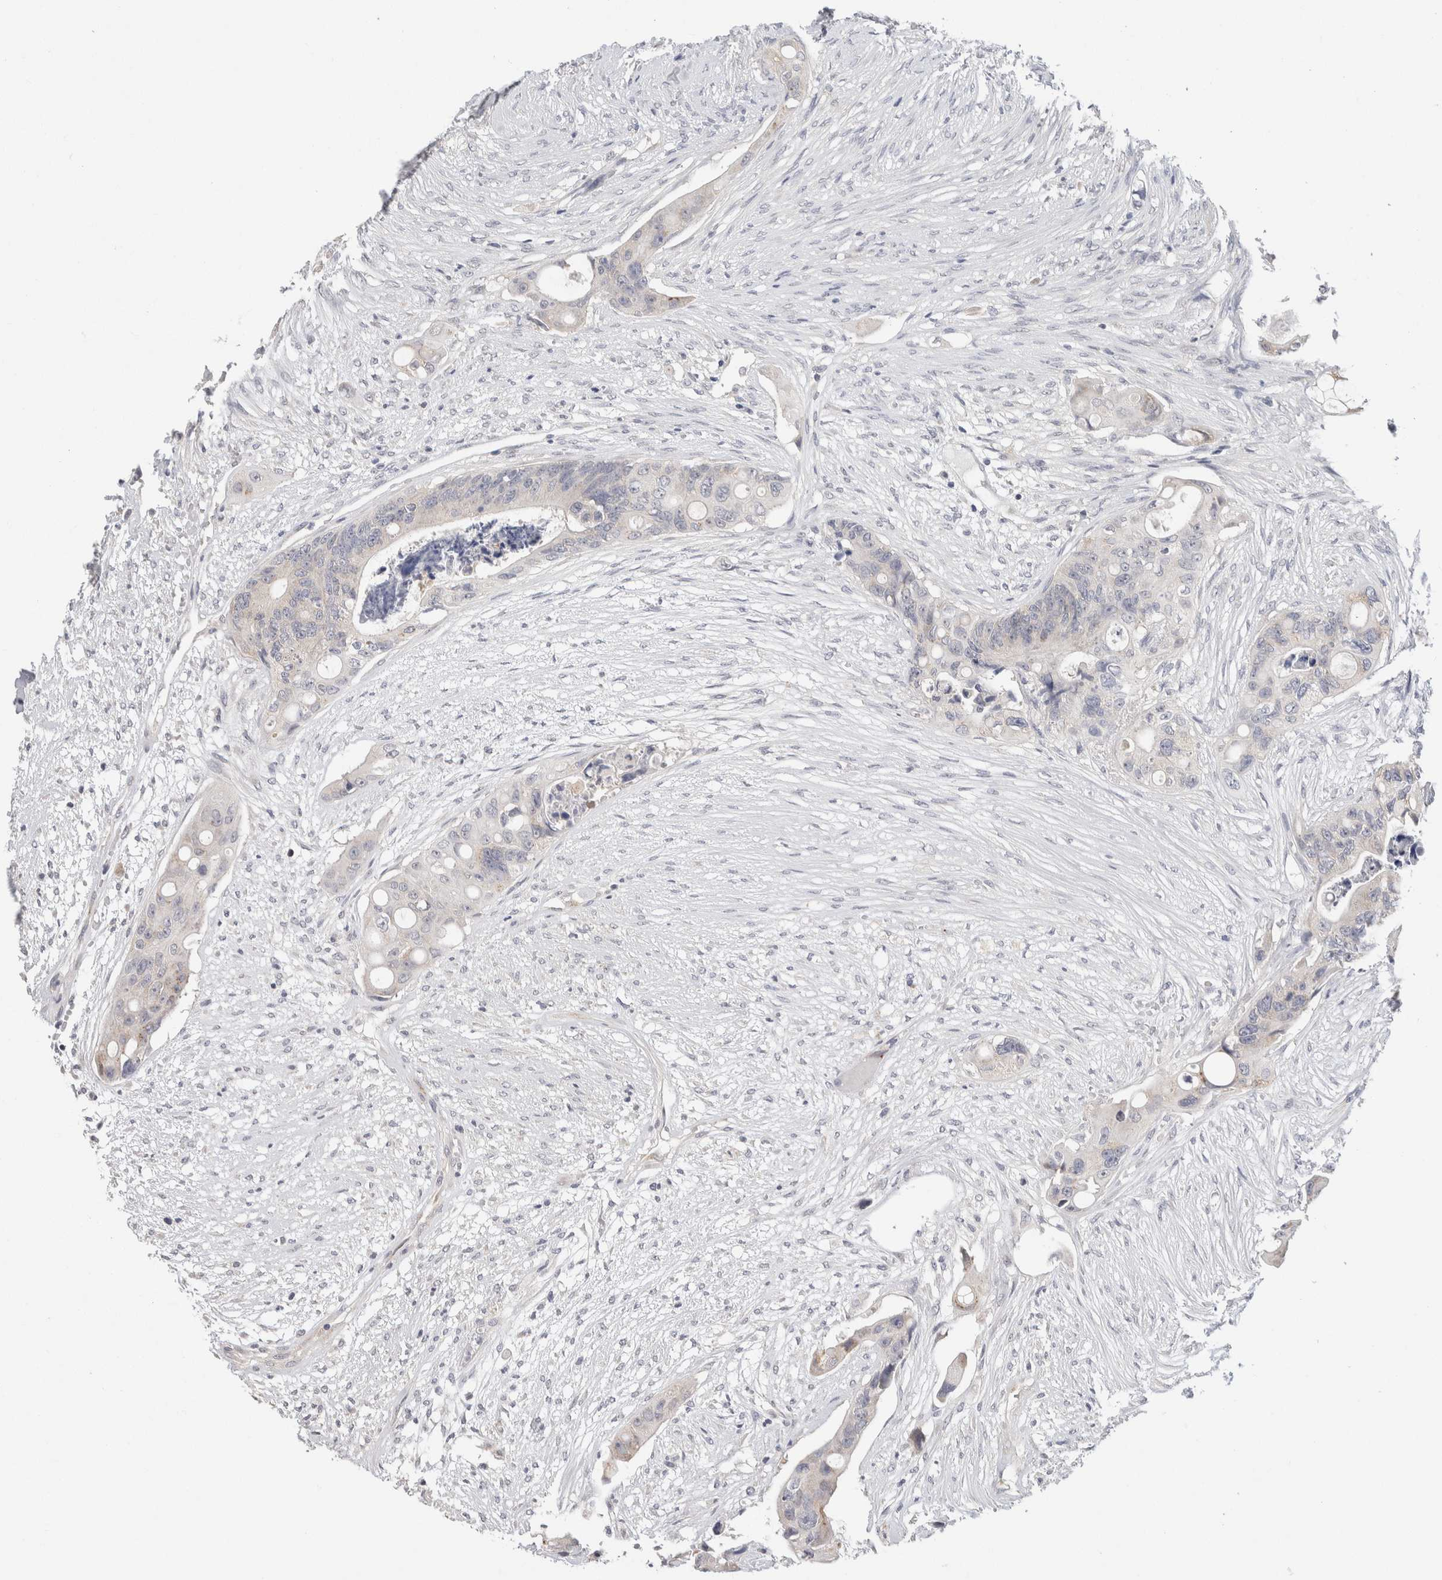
{"staining": {"intensity": "negative", "quantity": "none", "location": "none"}, "tissue": "colorectal cancer", "cell_type": "Tumor cells", "image_type": "cancer", "snomed": [{"axis": "morphology", "description": "Adenocarcinoma, NOS"}, {"axis": "topography", "description": "Colon"}], "caption": "Immunohistochemistry histopathology image of neoplastic tissue: colorectal cancer (adenocarcinoma) stained with DAB displays no significant protein expression in tumor cells.", "gene": "CHRM4", "patient": {"sex": "female", "age": 57}}